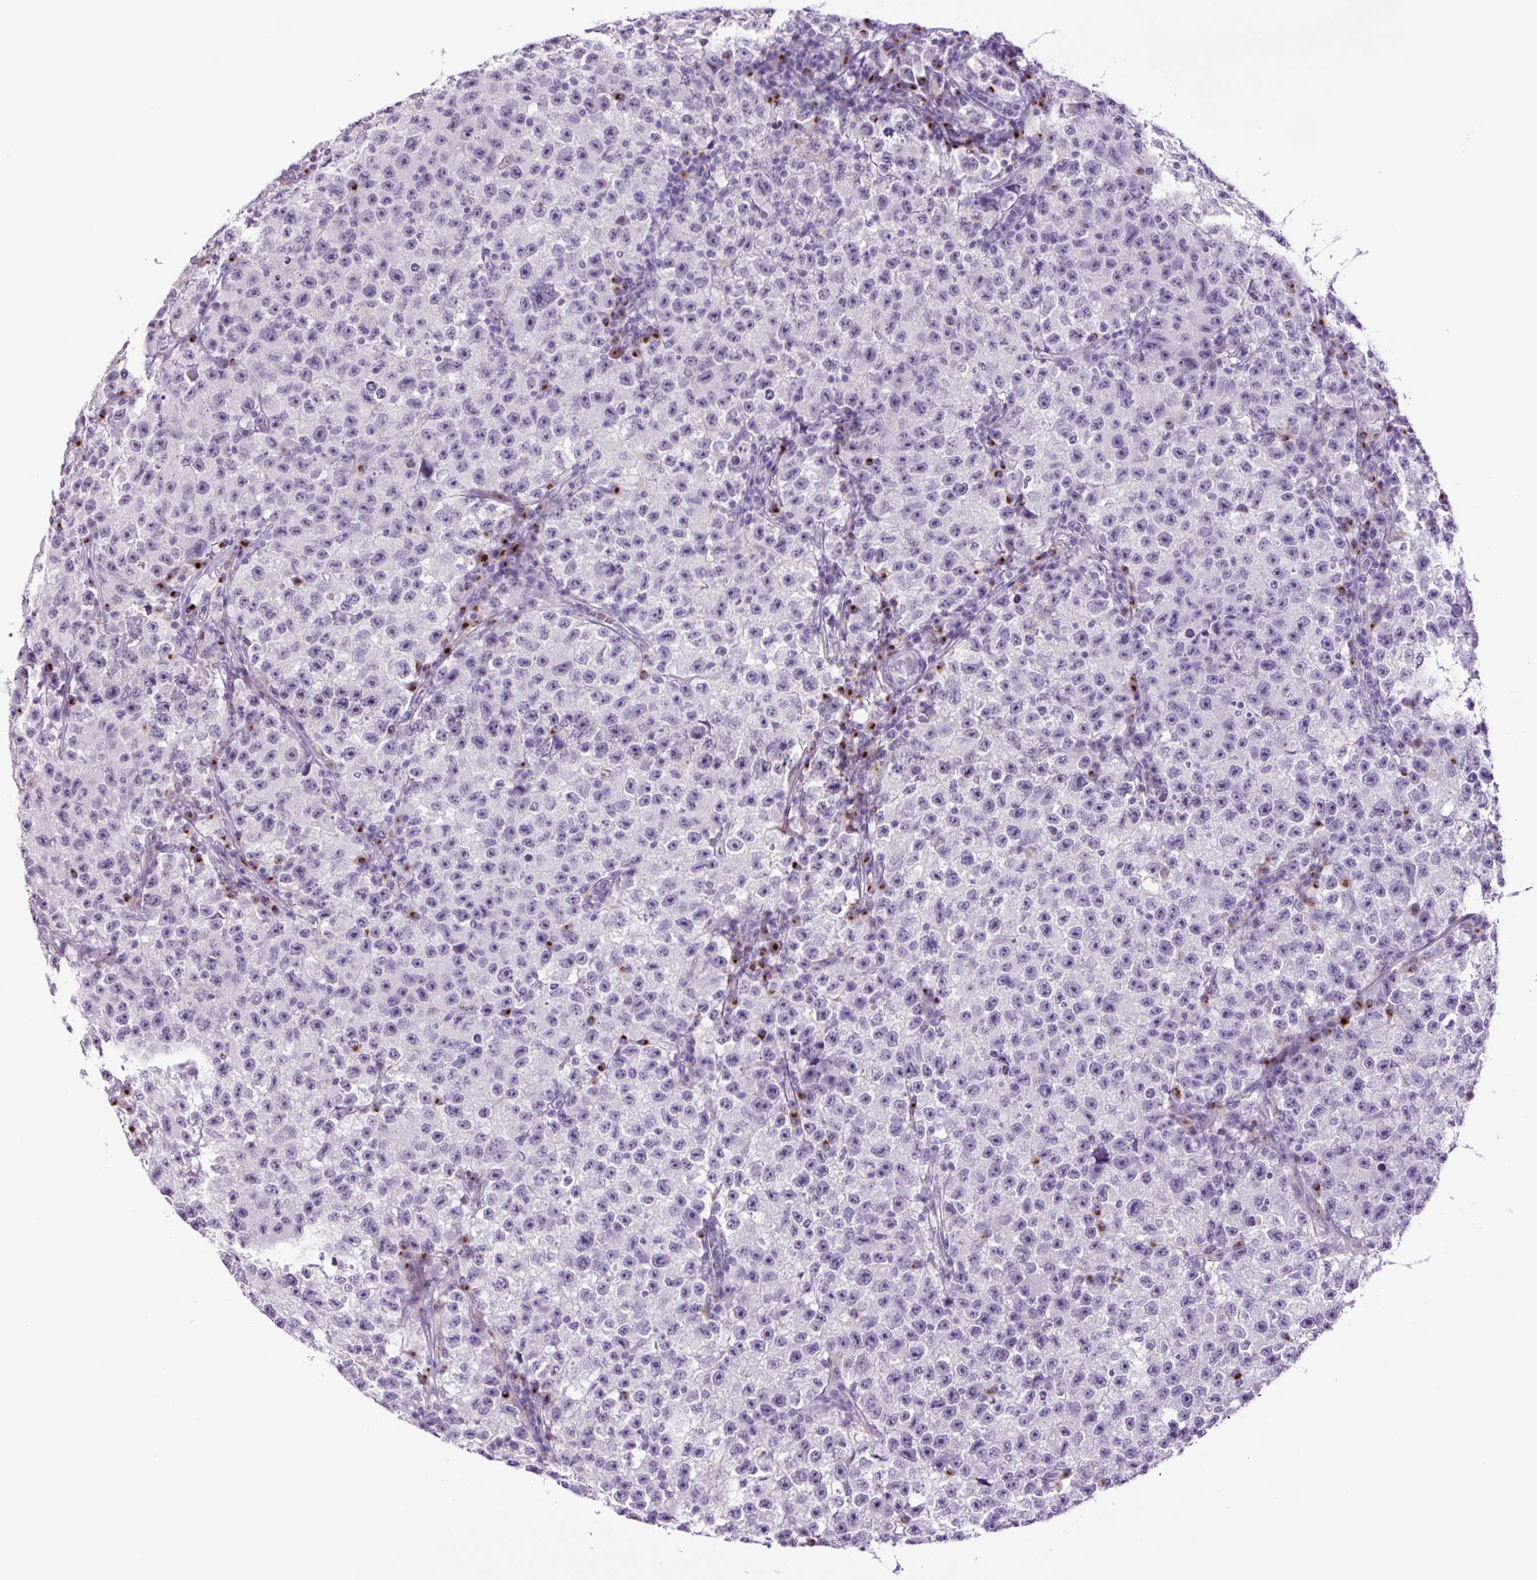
{"staining": {"intensity": "negative", "quantity": "none", "location": "none"}, "tissue": "testis cancer", "cell_type": "Tumor cells", "image_type": "cancer", "snomed": [{"axis": "morphology", "description": "Seminoma, NOS"}, {"axis": "topography", "description": "Testis"}], "caption": "Protein analysis of testis cancer shows no significant staining in tumor cells. (DAB (3,3'-diaminobenzidine) IHC, high magnification).", "gene": "MFSD3", "patient": {"sex": "male", "age": 22}}